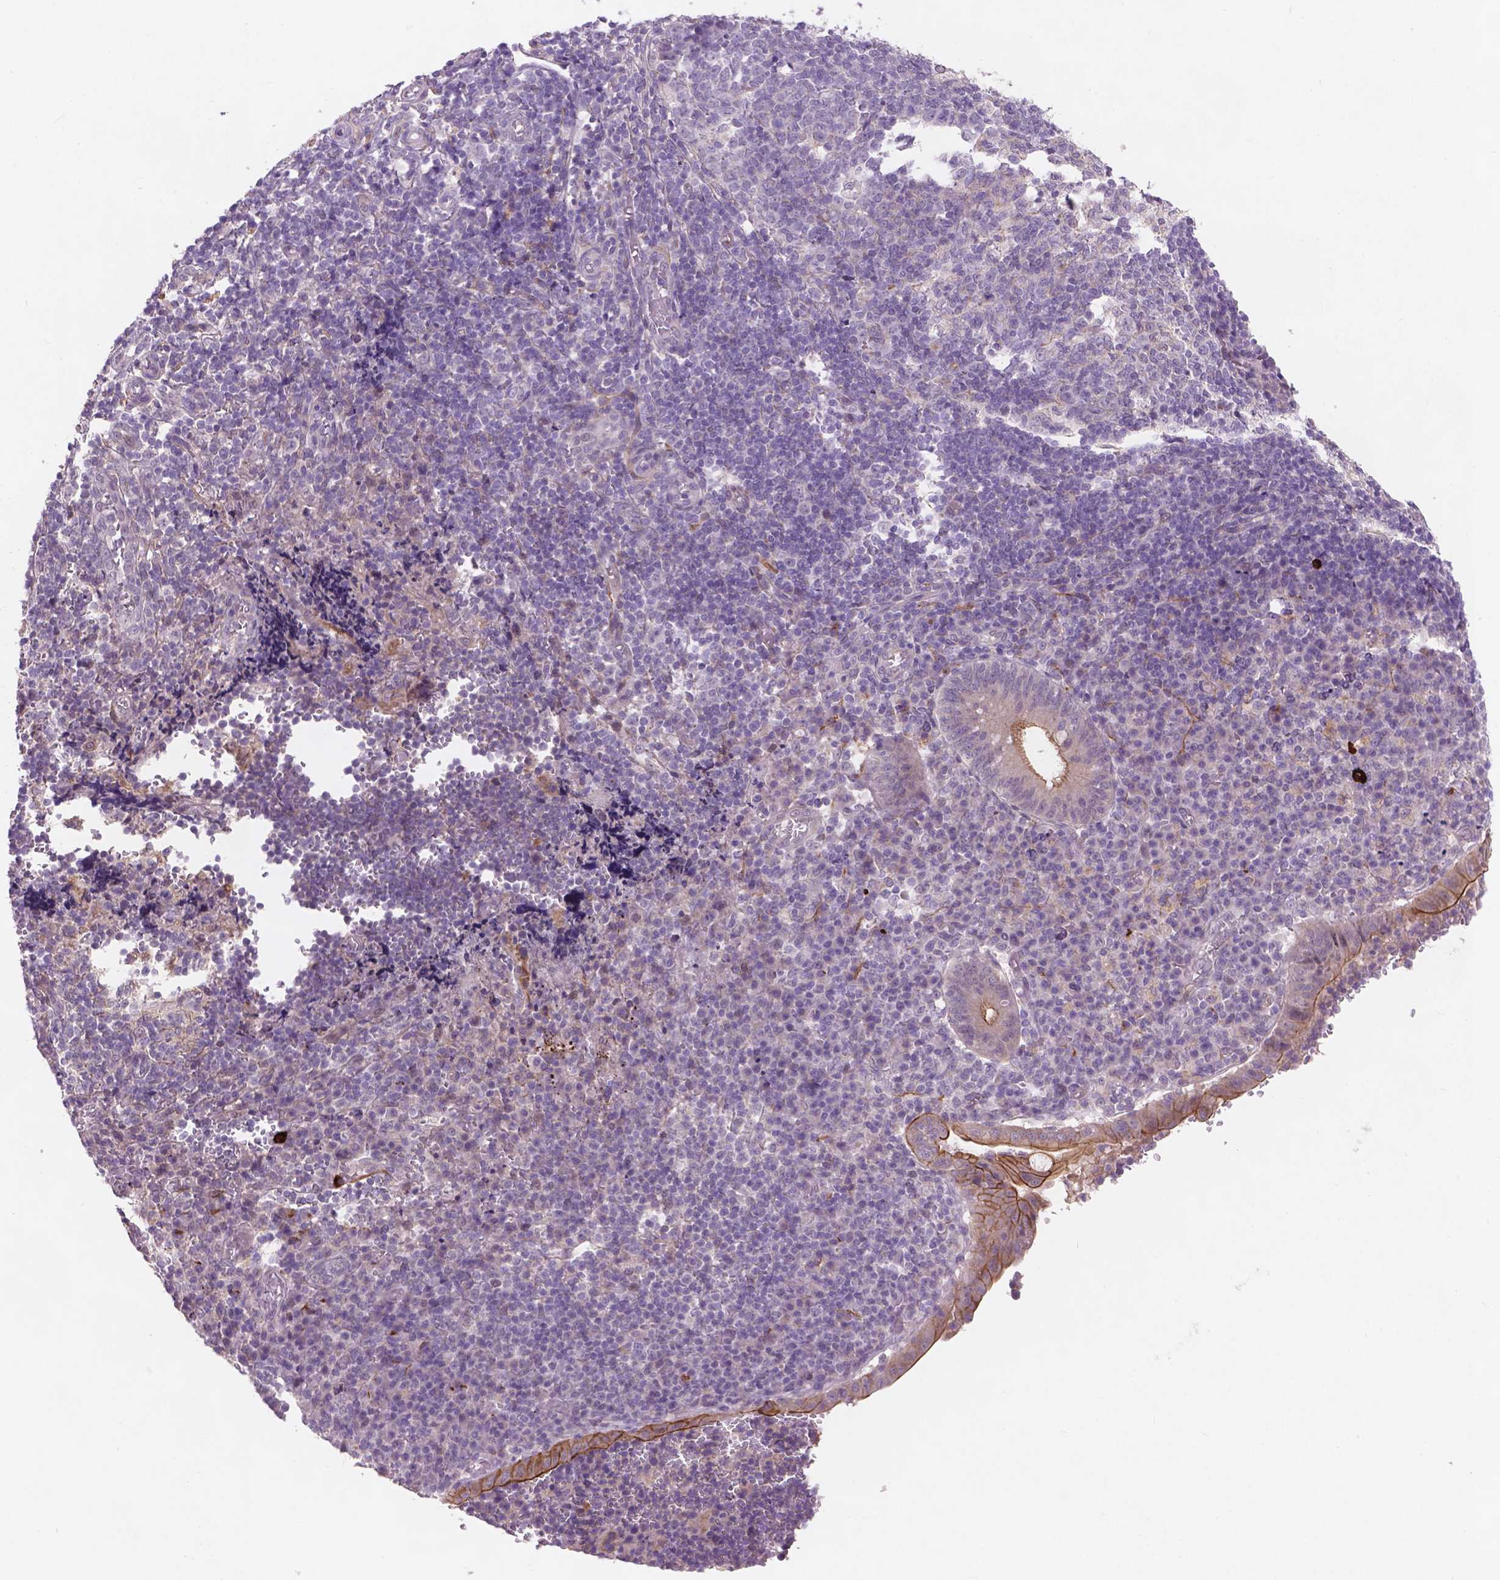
{"staining": {"intensity": "moderate", "quantity": "<25%", "location": "cytoplasmic/membranous"}, "tissue": "appendix", "cell_type": "Glandular cells", "image_type": "normal", "snomed": [{"axis": "morphology", "description": "Normal tissue, NOS"}, {"axis": "topography", "description": "Appendix"}], "caption": "Immunohistochemical staining of normal human appendix displays low levels of moderate cytoplasmic/membranous positivity in about <25% of glandular cells. Using DAB (3,3'-diaminobenzidine) (brown) and hematoxylin (blue) stains, captured at high magnification using brightfield microscopy.", "gene": "GXYLT2", "patient": {"sex": "male", "age": 18}}